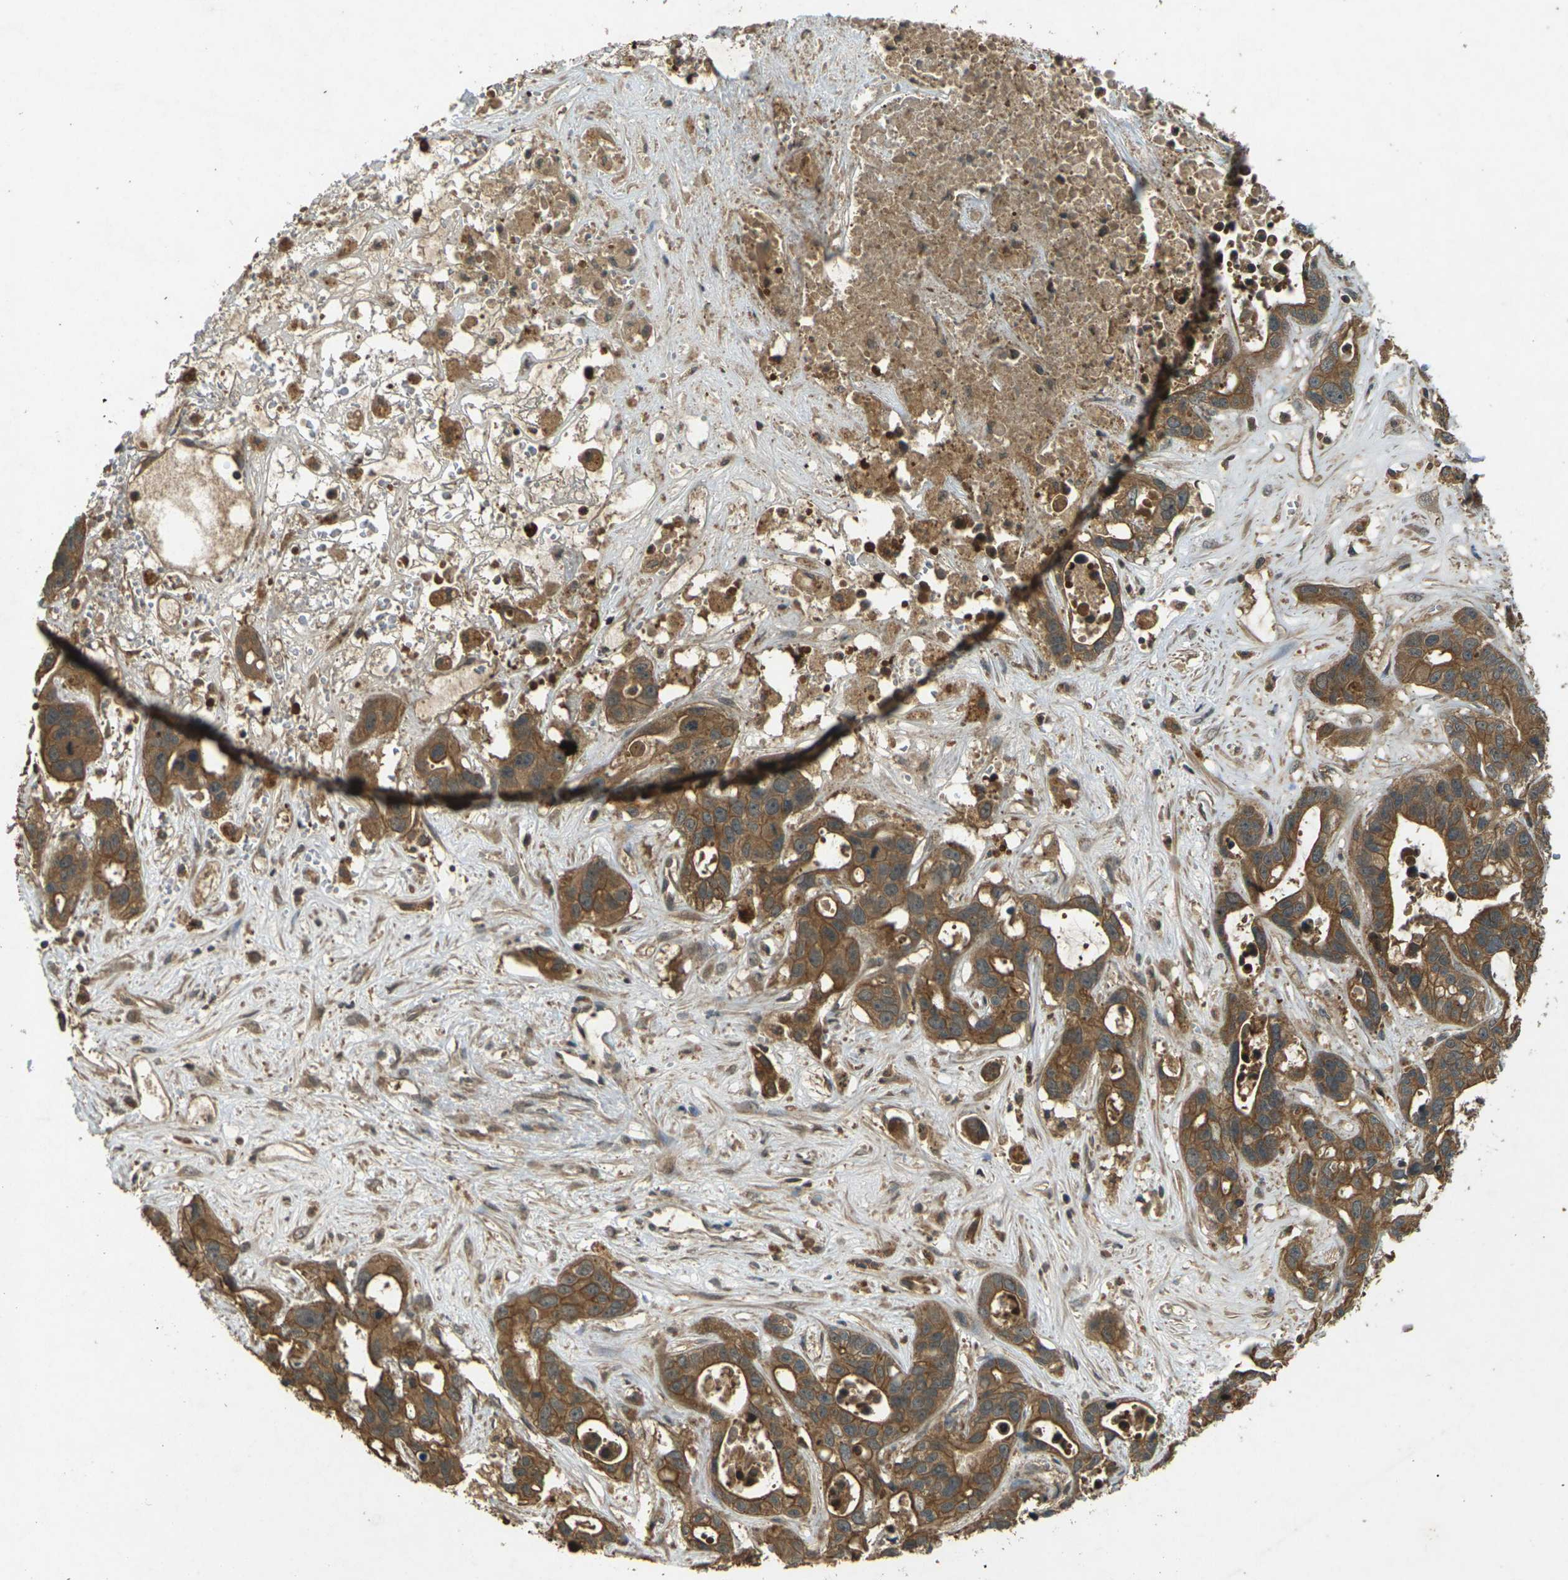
{"staining": {"intensity": "moderate", "quantity": ">75%", "location": "cytoplasmic/membranous"}, "tissue": "liver cancer", "cell_type": "Tumor cells", "image_type": "cancer", "snomed": [{"axis": "morphology", "description": "Cholangiocarcinoma"}, {"axis": "topography", "description": "Liver"}], "caption": "Human cholangiocarcinoma (liver) stained for a protein (brown) shows moderate cytoplasmic/membranous positive staining in approximately >75% of tumor cells.", "gene": "TAP1", "patient": {"sex": "female", "age": 65}}